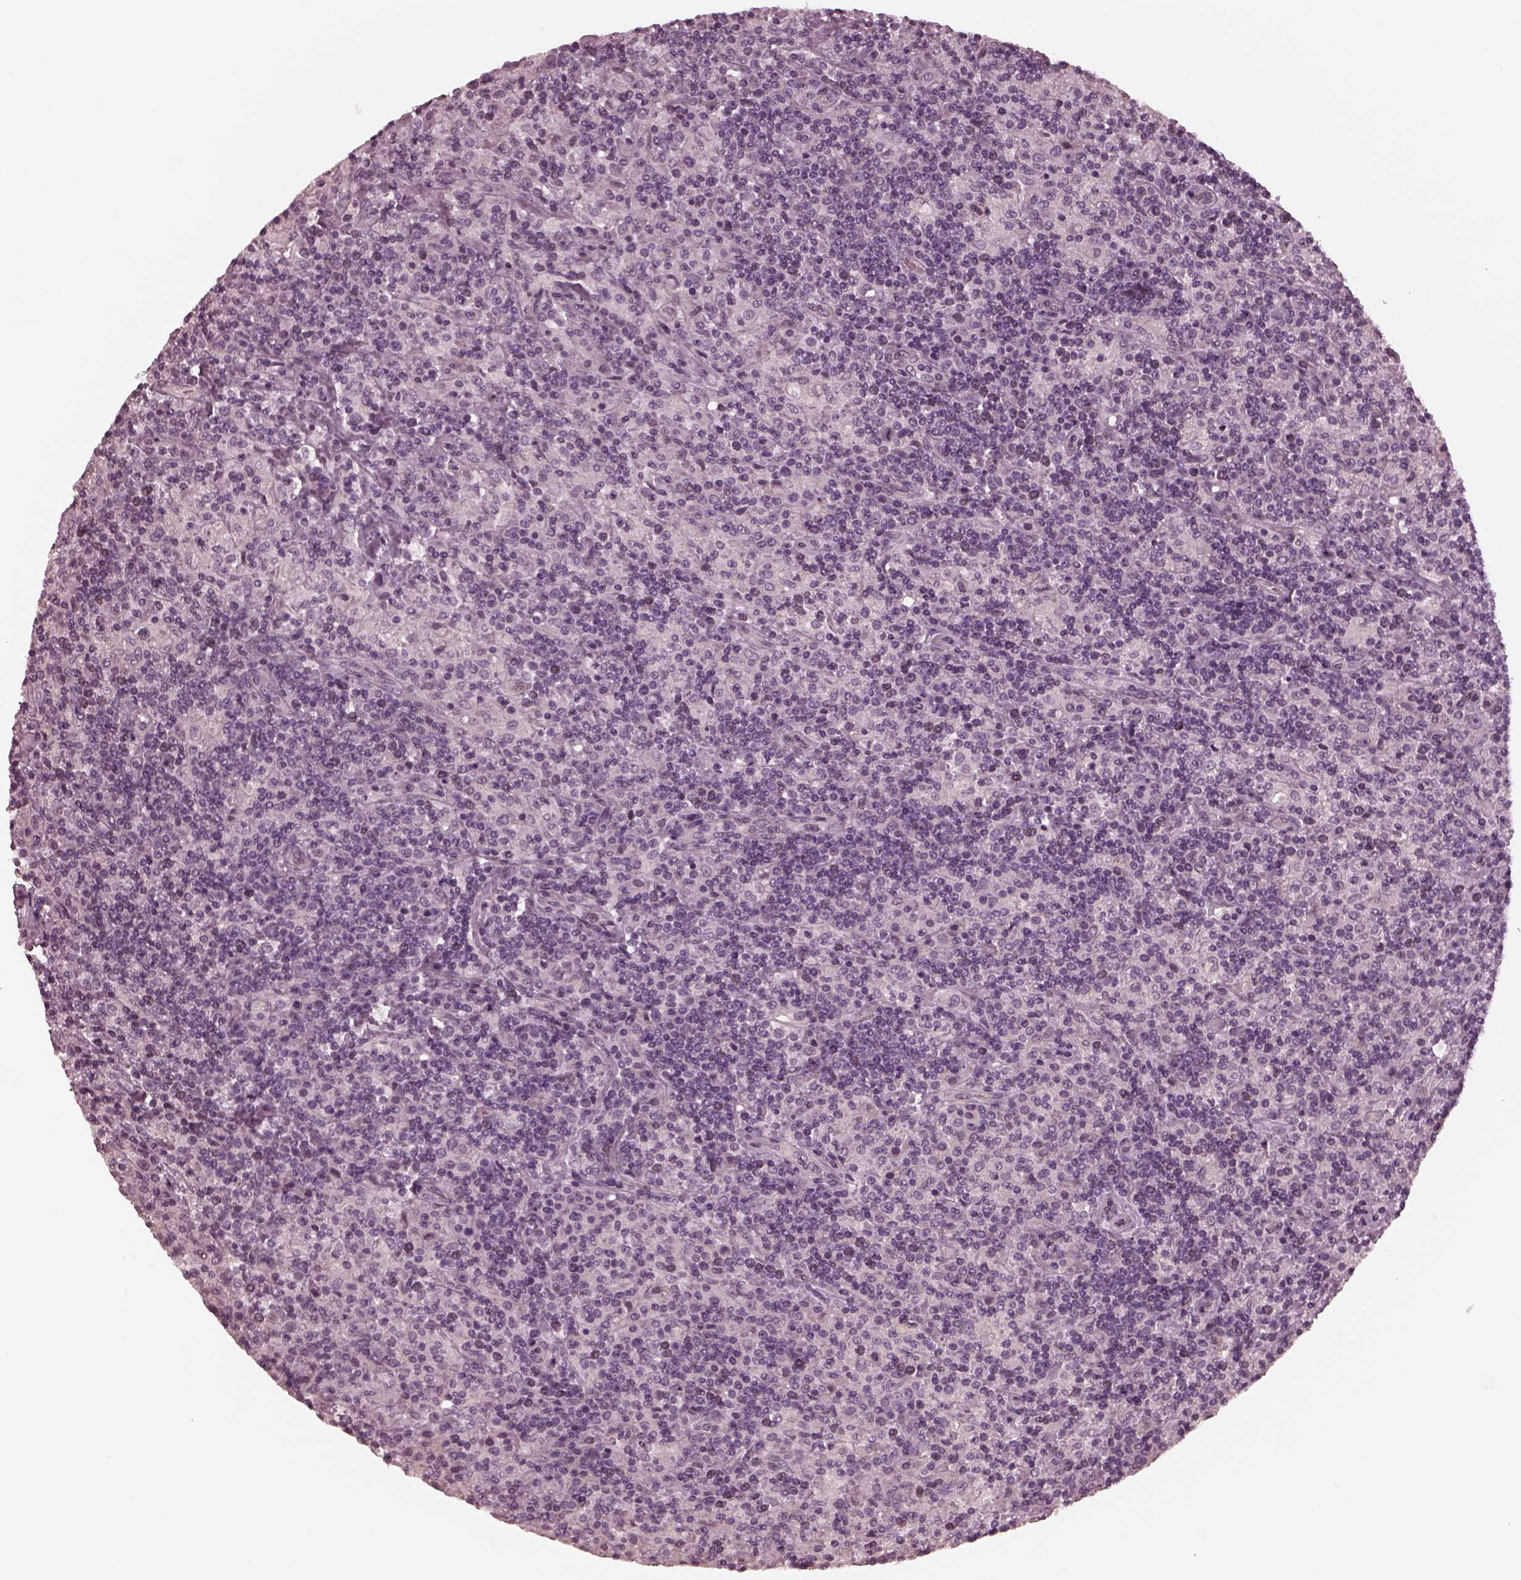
{"staining": {"intensity": "negative", "quantity": "none", "location": "none"}, "tissue": "lymphoma", "cell_type": "Tumor cells", "image_type": "cancer", "snomed": [{"axis": "morphology", "description": "Hodgkin's disease, NOS"}, {"axis": "topography", "description": "Lymph node"}], "caption": "Image shows no significant protein staining in tumor cells of Hodgkin's disease. (DAB (3,3'-diaminobenzidine) IHC with hematoxylin counter stain).", "gene": "KIF6", "patient": {"sex": "male", "age": 70}}